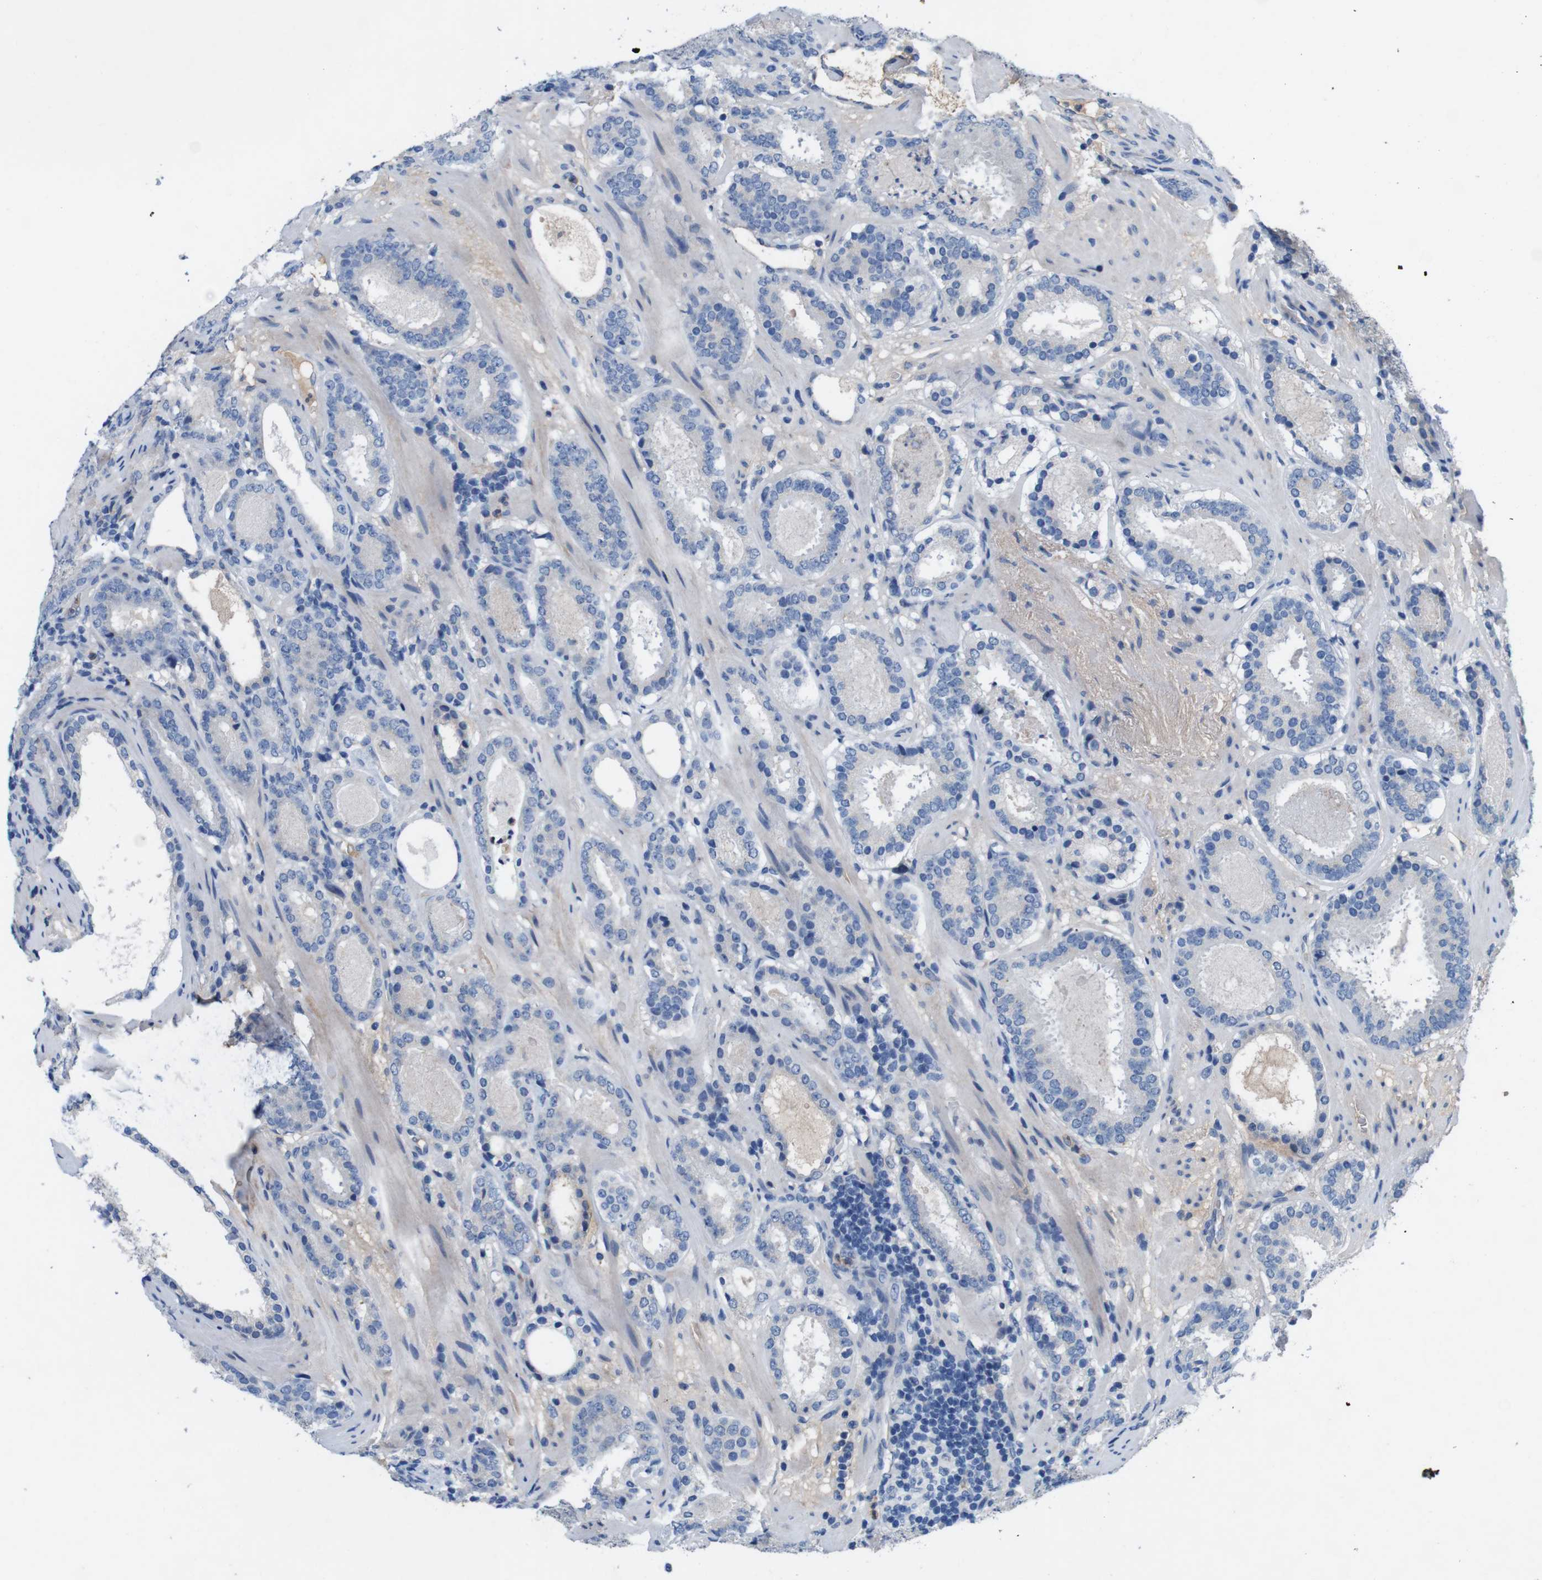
{"staining": {"intensity": "negative", "quantity": "none", "location": "none"}, "tissue": "prostate cancer", "cell_type": "Tumor cells", "image_type": "cancer", "snomed": [{"axis": "morphology", "description": "Adenocarcinoma, Low grade"}, {"axis": "topography", "description": "Prostate"}], "caption": "Protein analysis of prostate cancer (low-grade adenocarcinoma) shows no significant staining in tumor cells. (Brightfield microscopy of DAB (3,3'-diaminobenzidine) immunohistochemistry at high magnification).", "gene": "C1RL", "patient": {"sex": "male", "age": 69}}